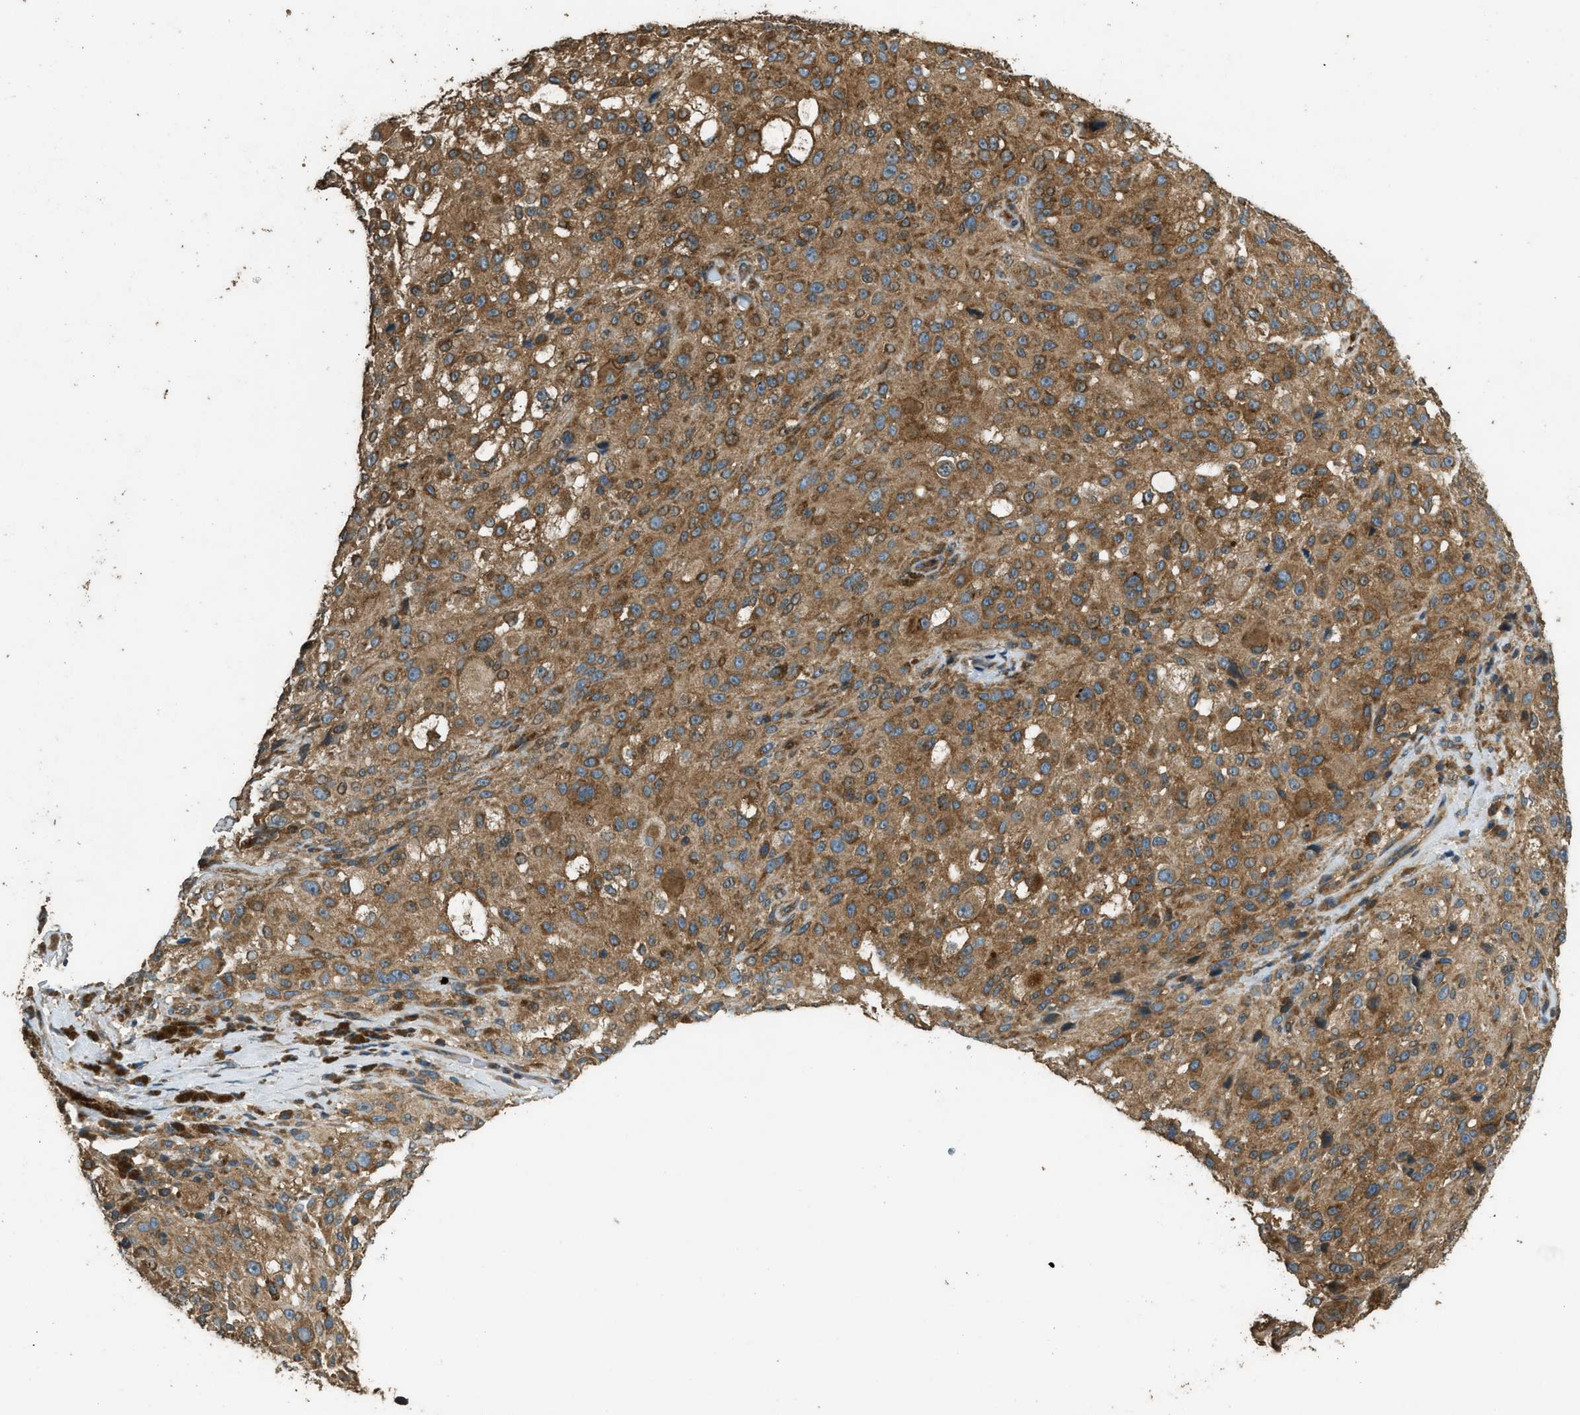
{"staining": {"intensity": "moderate", "quantity": ">75%", "location": "cytoplasmic/membranous"}, "tissue": "melanoma", "cell_type": "Tumor cells", "image_type": "cancer", "snomed": [{"axis": "morphology", "description": "Necrosis, NOS"}, {"axis": "morphology", "description": "Malignant melanoma, NOS"}, {"axis": "topography", "description": "Skin"}], "caption": "The histopathology image displays staining of malignant melanoma, revealing moderate cytoplasmic/membranous protein positivity (brown color) within tumor cells.", "gene": "MARS1", "patient": {"sex": "female", "age": 87}}